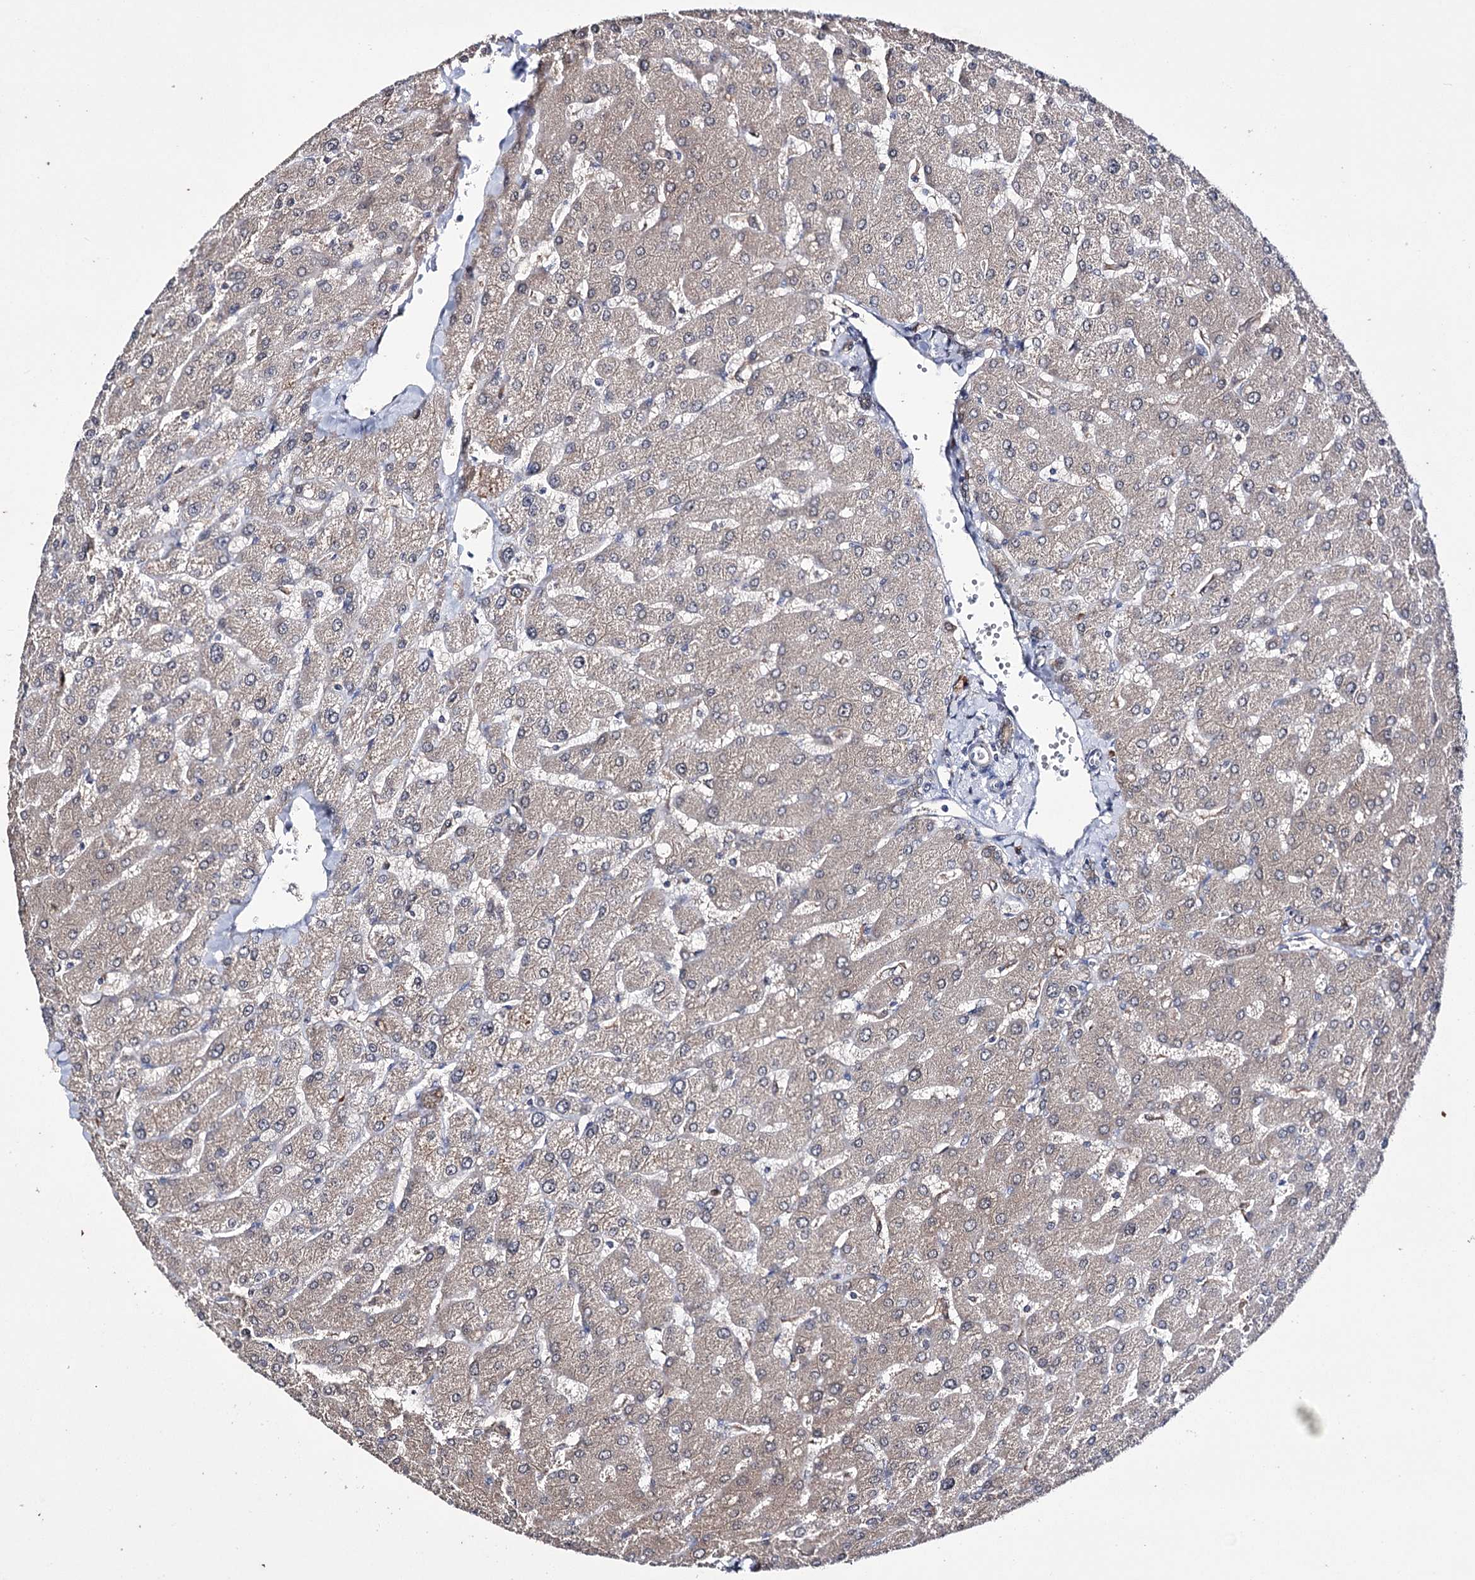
{"staining": {"intensity": "weak", "quantity": ">75%", "location": "cytoplasmic/membranous"}, "tissue": "liver", "cell_type": "Cholangiocytes", "image_type": "normal", "snomed": [{"axis": "morphology", "description": "Normal tissue, NOS"}, {"axis": "topography", "description": "Liver"}], "caption": "High-power microscopy captured an IHC histopathology image of benign liver, revealing weak cytoplasmic/membranous positivity in approximately >75% of cholangiocytes. The protein of interest is stained brown, and the nuclei are stained in blue (DAB (3,3'-diaminobenzidine) IHC with brightfield microscopy, high magnification).", "gene": "PTER", "patient": {"sex": "male", "age": 55}}